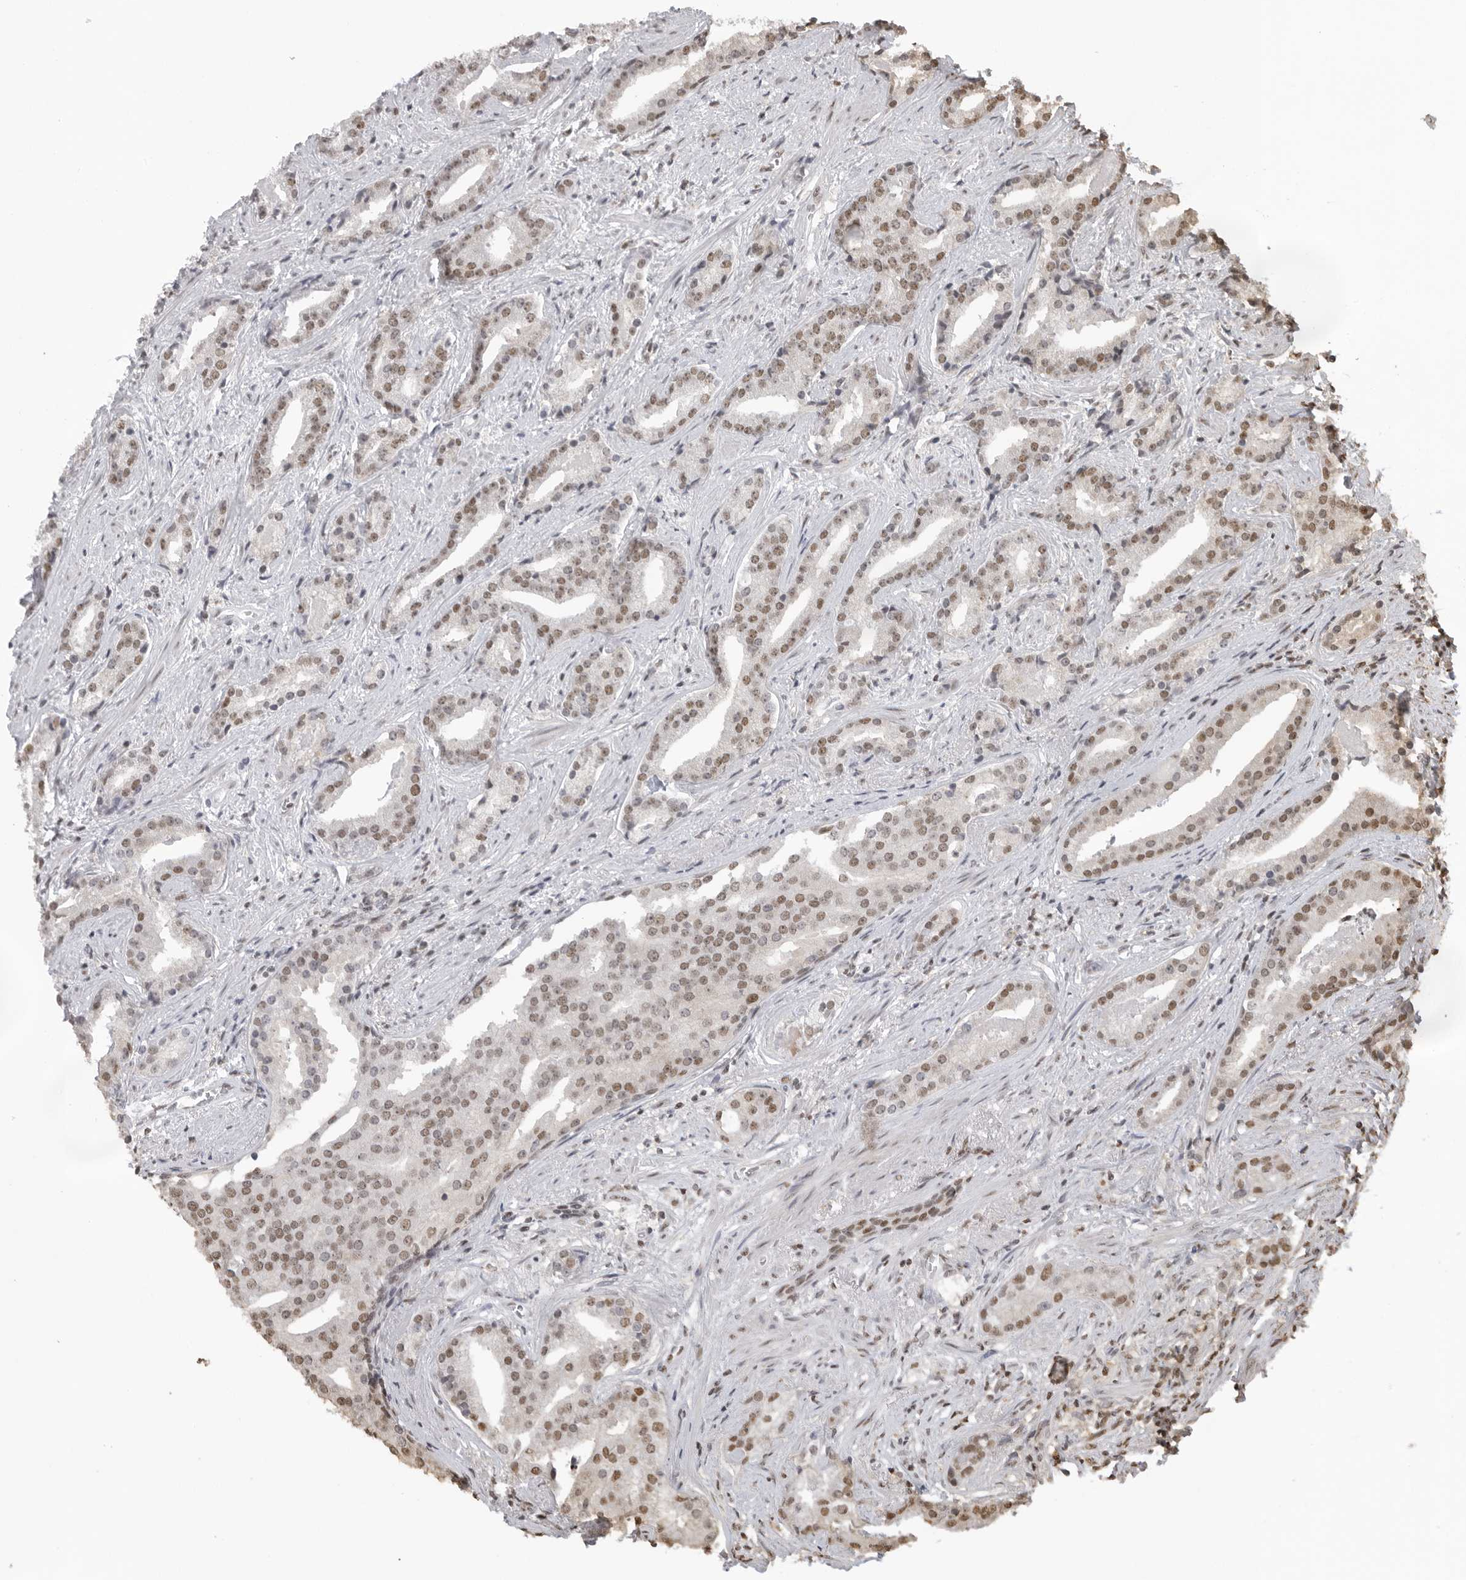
{"staining": {"intensity": "moderate", "quantity": ">75%", "location": "nuclear"}, "tissue": "prostate cancer", "cell_type": "Tumor cells", "image_type": "cancer", "snomed": [{"axis": "morphology", "description": "Adenocarcinoma, Low grade"}, {"axis": "topography", "description": "Prostate"}], "caption": "Tumor cells exhibit medium levels of moderate nuclear expression in approximately >75% of cells in prostate cancer.", "gene": "RPA2", "patient": {"sex": "male", "age": 67}}